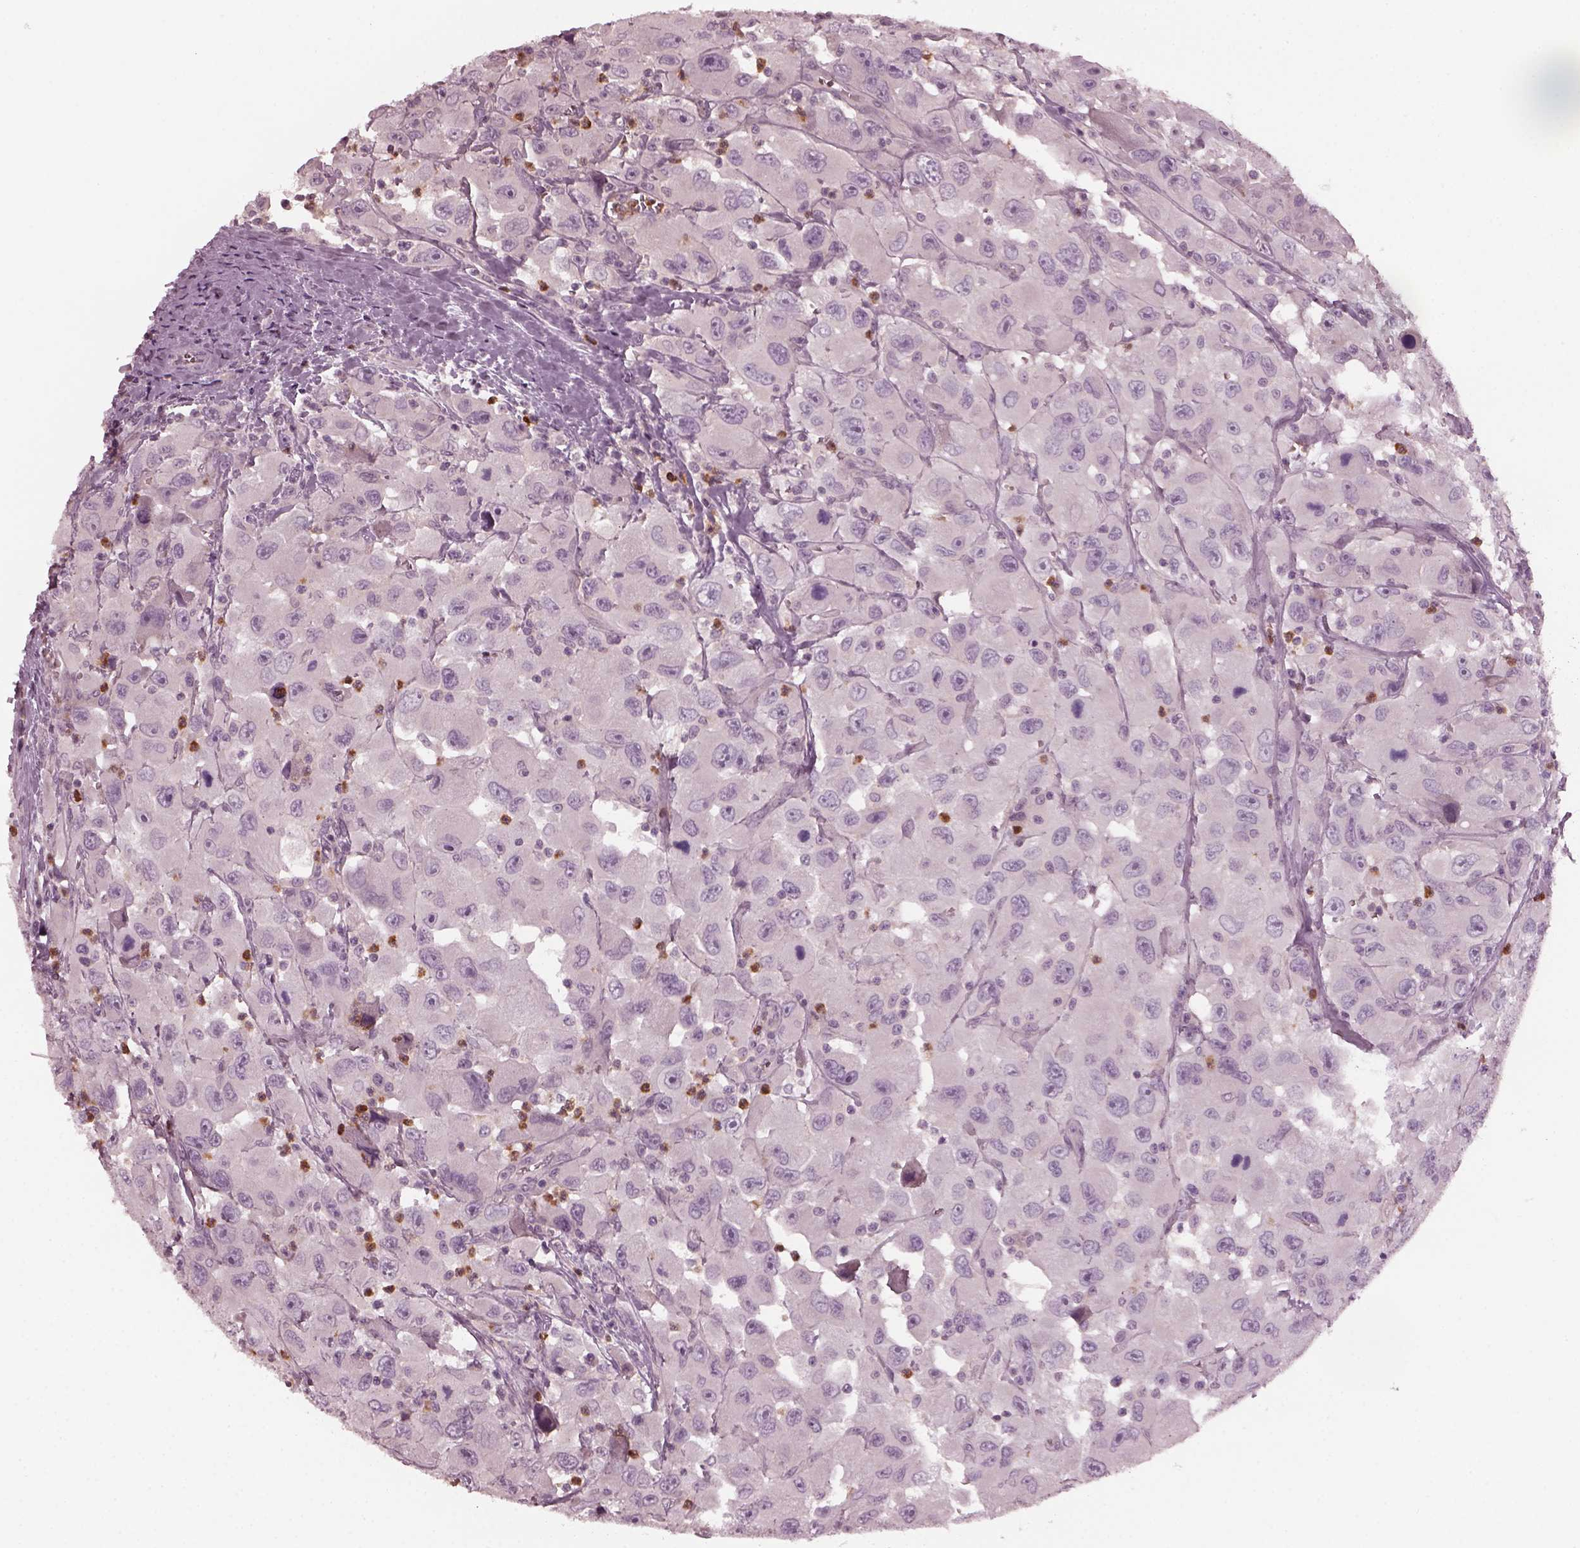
{"staining": {"intensity": "negative", "quantity": "none", "location": "none"}, "tissue": "head and neck cancer", "cell_type": "Tumor cells", "image_type": "cancer", "snomed": [{"axis": "morphology", "description": "Squamous cell carcinoma, NOS"}, {"axis": "morphology", "description": "Squamous cell carcinoma, metastatic, NOS"}, {"axis": "topography", "description": "Oral tissue"}, {"axis": "topography", "description": "Head-Neck"}], "caption": "IHC photomicrograph of neoplastic tissue: human head and neck cancer (metastatic squamous cell carcinoma) stained with DAB (3,3'-diaminobenzidine) exhibits no significant protein expression in tumor cells. (DAB (3,3'-diaminobenzidine) immunohistochemistry (IHC) visualized using brightfield microscopy, high magnification).", "gene": "CHIT1", "patient": {"sex": "female", "age": 85}}